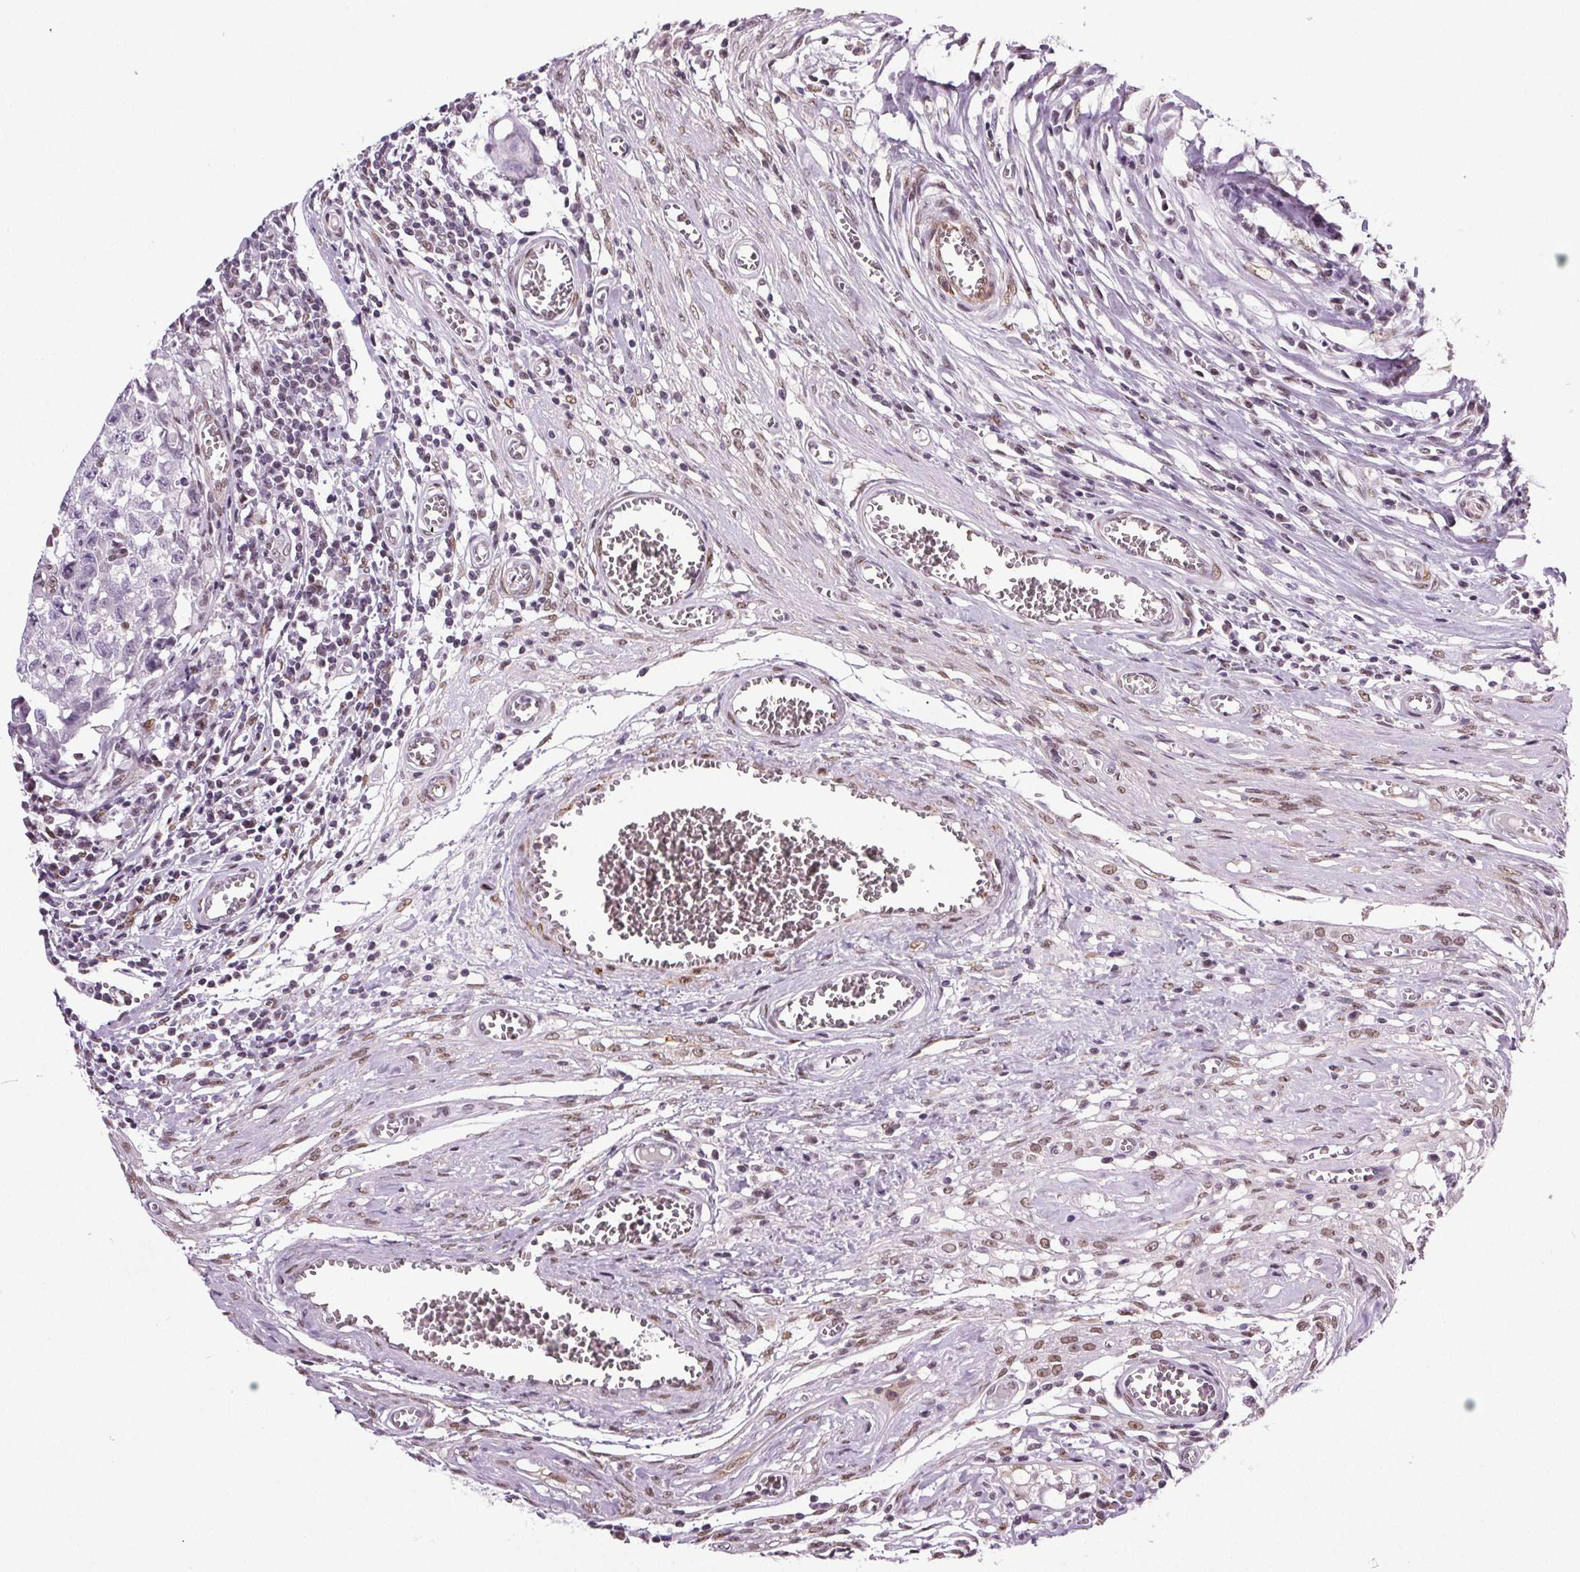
{"staining": {"intensity": "negative", "quantity": "none", "location": "none"}, "tissue": "testis cancer", "cell_type": "Tumor cells", "image_type": "cancer", "snomed": [{"axis": "morphology", "description": "Carcinoma, Embryonal, NOS"}, {"axis": "topography", "description": "Testis"}], "caption": "Human testis cancer (embryonal carcinoma) stained for a protein using immunohistochemistry shows no expression in tumor cells.", "gene": "GP6", "patient": {"sex": "male", "age": 36}}